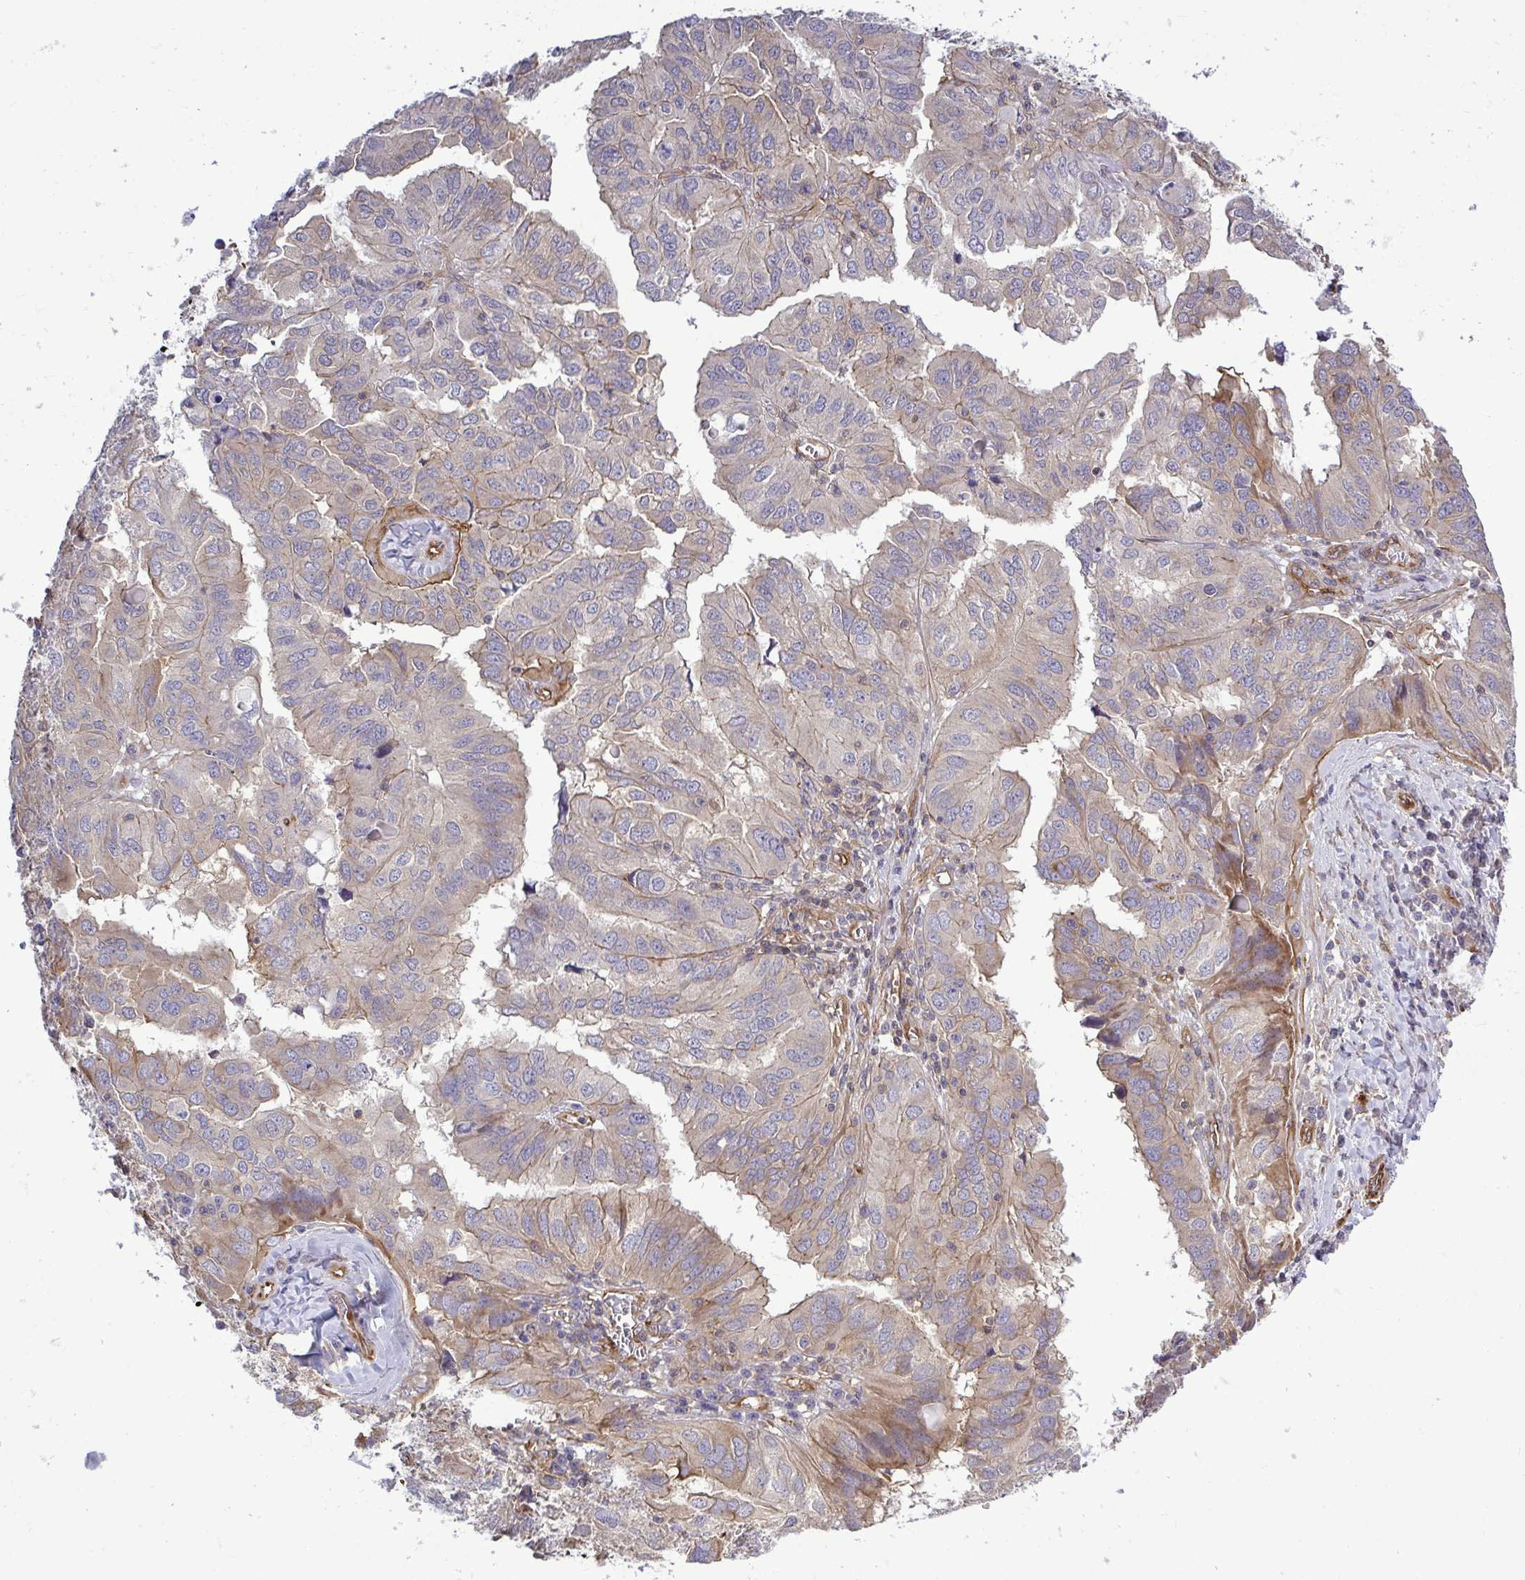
{"staining": {"intensity": "weak", "quantity": "25%-75%", "location": "cytoplasmic/membranous"}, "tissue": "ovarian cancer", "cell_type": "Tumor cells", "image_type": "cancer", "snomed": [{"axis": "morphology", "description": "Cystadenocarcinoma, serous, NOS"}, {"axis": "topography", "description": "Ovary"}], "caption": "The image shows staining of ovarian cancer (serous cystadenocarcinoma), revealing weak cytoplasmic/membranous protein staining (brown color) within tumor cells.", "gene": "FUT10", "patient": {"sex": "female", "age": 79}}